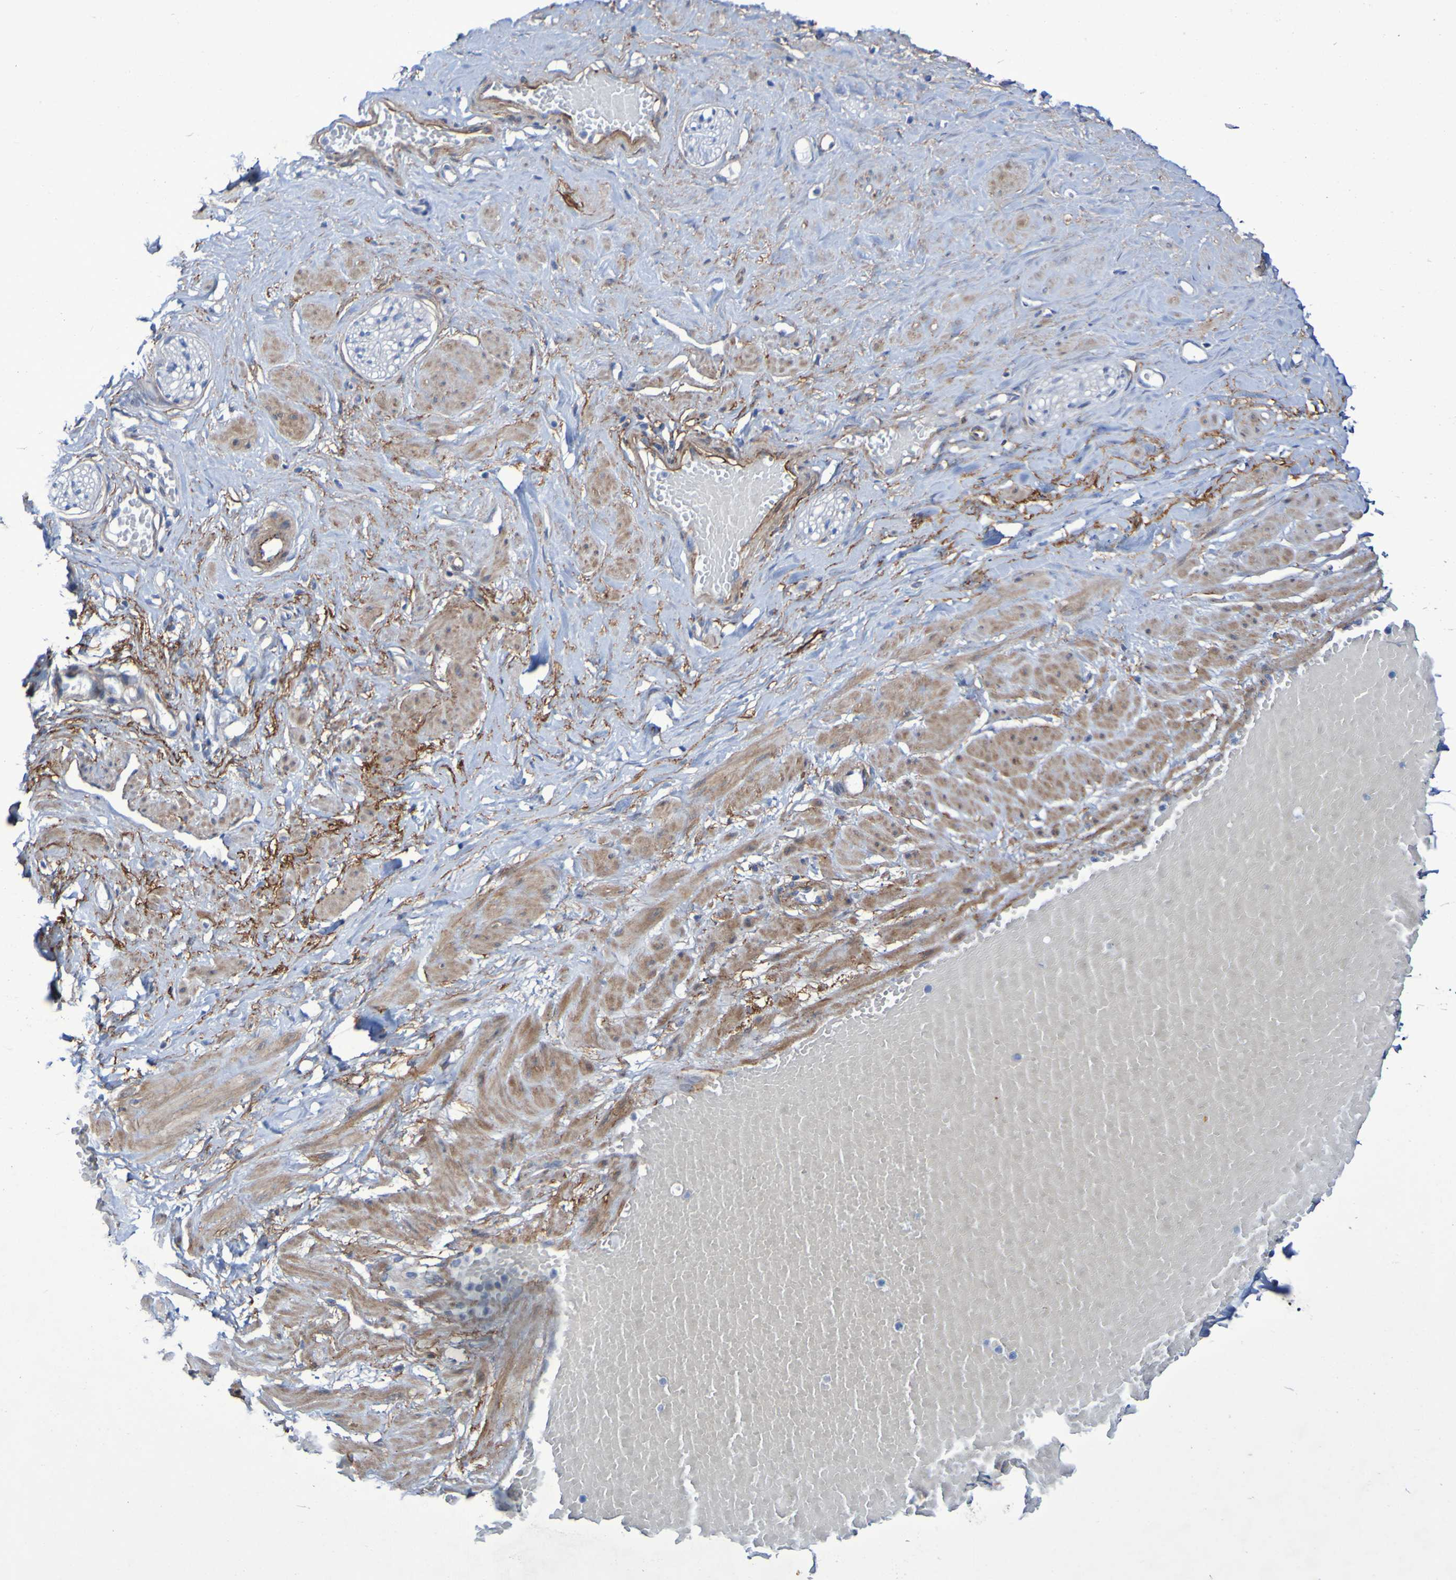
{"staining": {"intensity": "negative", "quantity": "none", "location": "none"}, "tissue": "adipose tissue", "cell_type": "Adipocytes", "image_type": "normal", "snomed": [{"axis": "morphology", "description": "Normal tissue, NOS"}, {"axis": "topography", "description": "Soft tissue"}, {"axis": "topography", "description": "Vascular tissue"}], "caption": "High power microscopy micrograph of an immunohistochemistry micrograph of unremarkable adipose tissue, revealing no significant staining in adipocytes.", "gene": "LPP", "patient": {"sex": "female", "age": 35}}